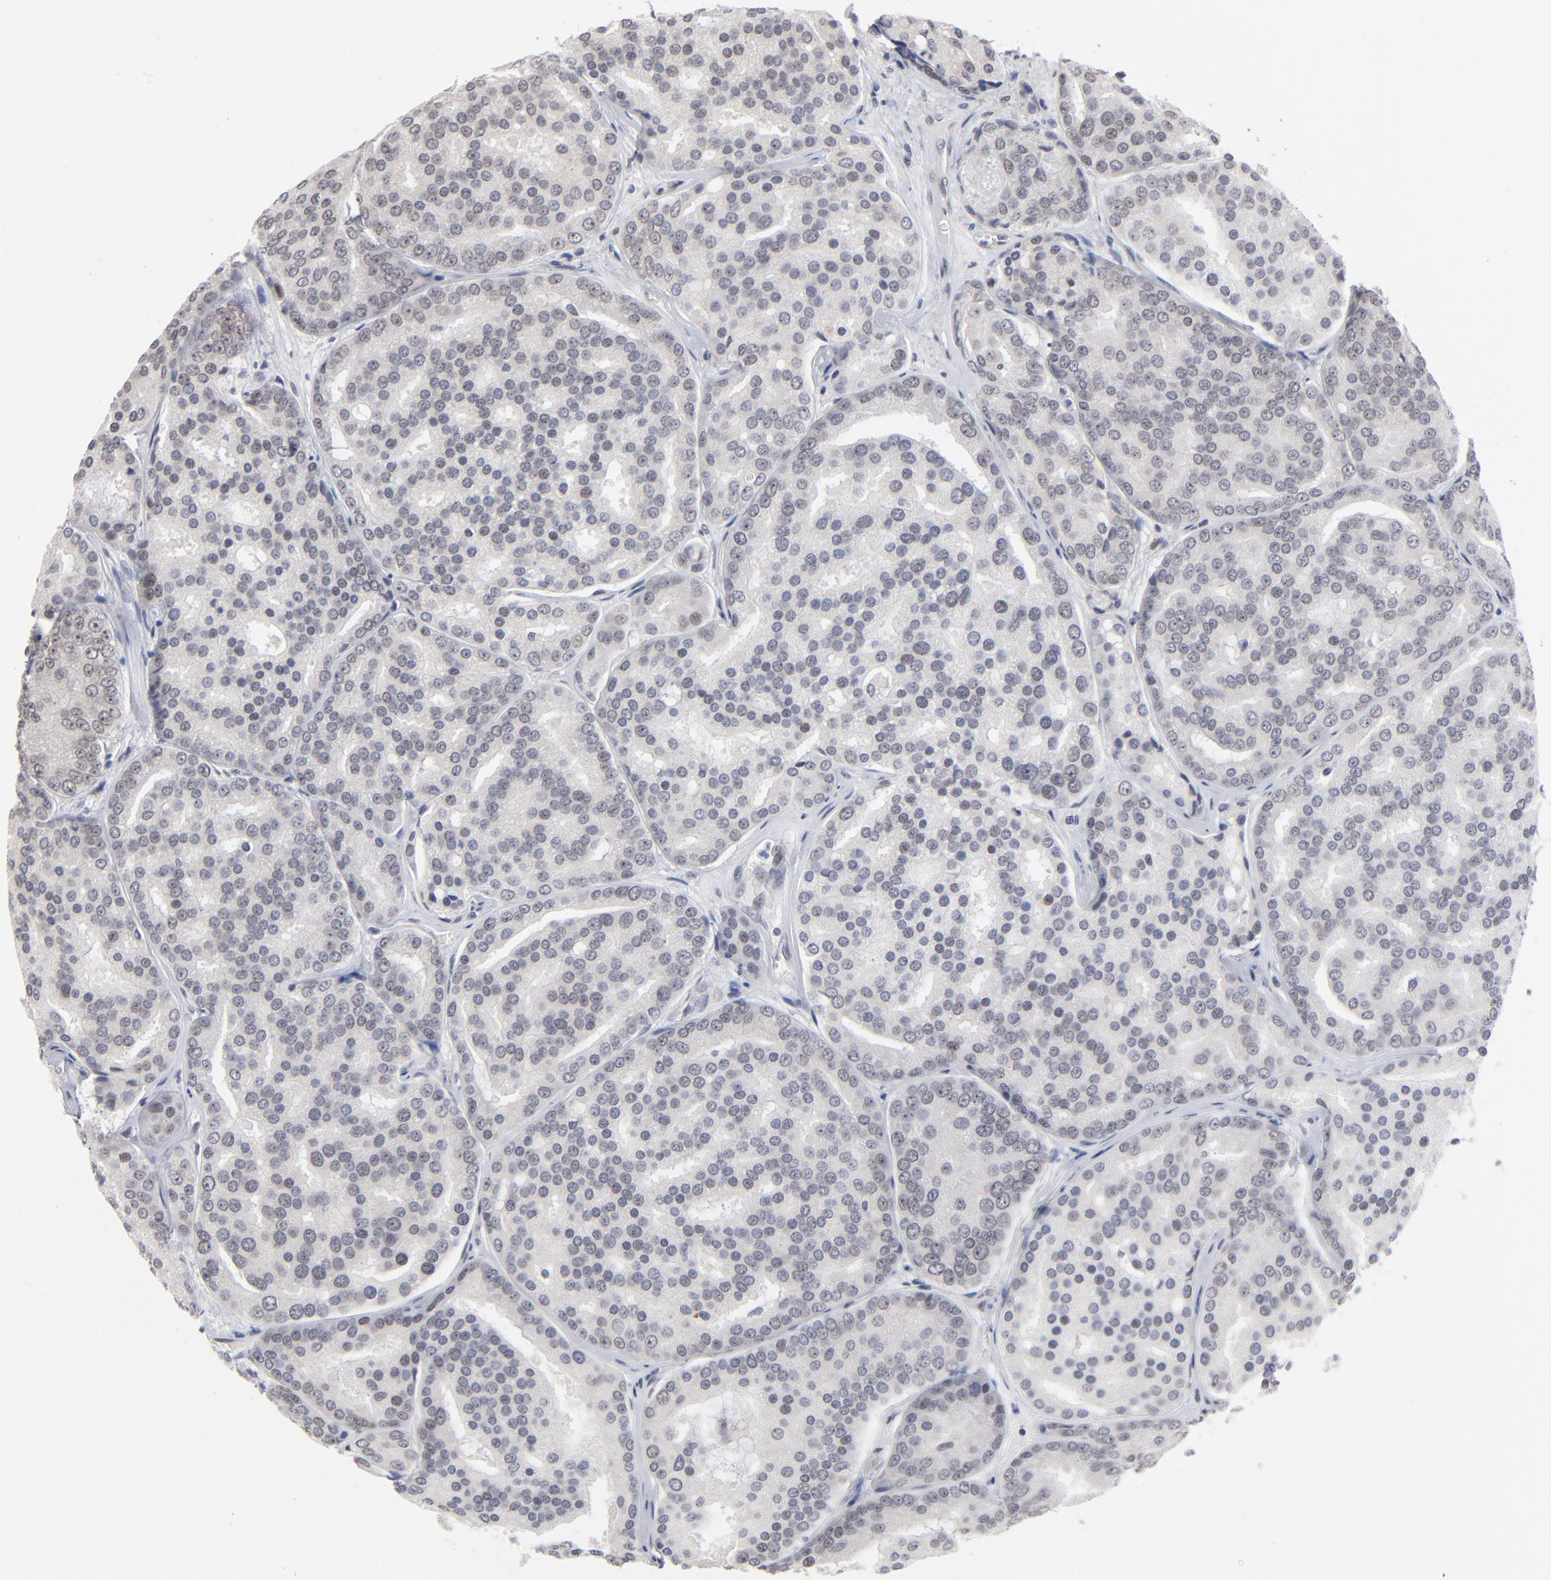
{"staining": {"intensity": "negative", "quantity": "none", "location": "none"}, "tissue": "prostate cancer", "cell_type": "Tumor cells", "image_type": "cancer", "snomed": [{"axis": "morphology", "description": "Adenocarcinoma, High grade"}, {"axis": "topography", "description": "Prostate"}], "caption": "This micrograph is of prostate cancer stained with IHC to label a protein in brown with the nuclei are counter-stained blue. There is no staining in tumor cells.", "gene": "MBIP", "patient": {"sex": "male", "age": 64}}